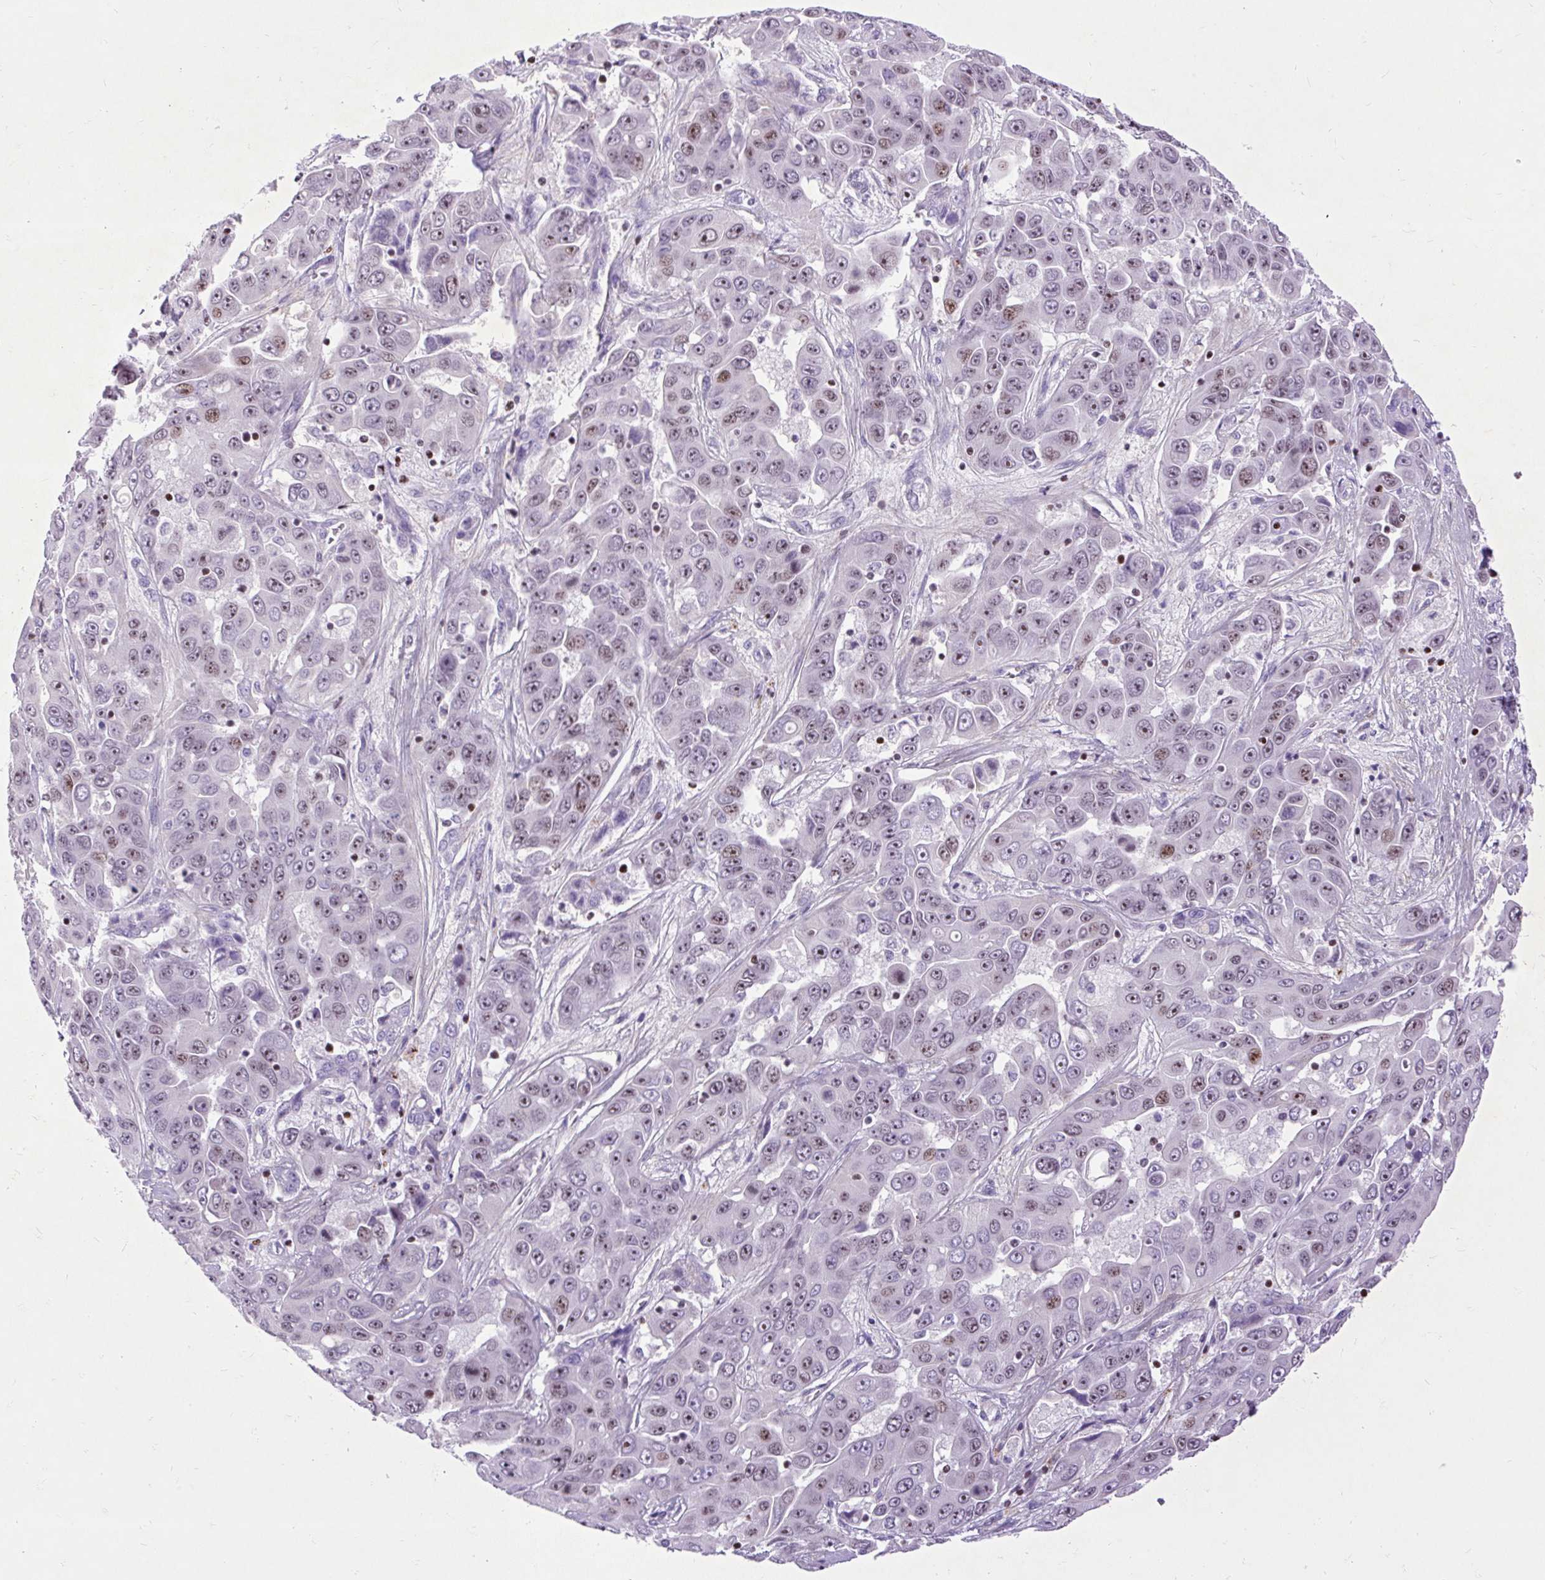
{"staining": {"intensity": "weak", "quantity": ">75%", "location": "nuclear"}, "tissue": "liver cancer", "cell_type": "Tumor cells", "image_type": "cancer", "snomed": [{"axis": "morphology", "description": "Cholangiocarcinoma"}, {"axis": "topography", "description": "Liver"}], "caption": "IHC (DAB) staining of human liver cholangiocarcinoma reveals weak nuclear protein positivity in about >75% of tumor cells.", "gene": "SPC24", "patient": {"sex": "female", "age": 52}}